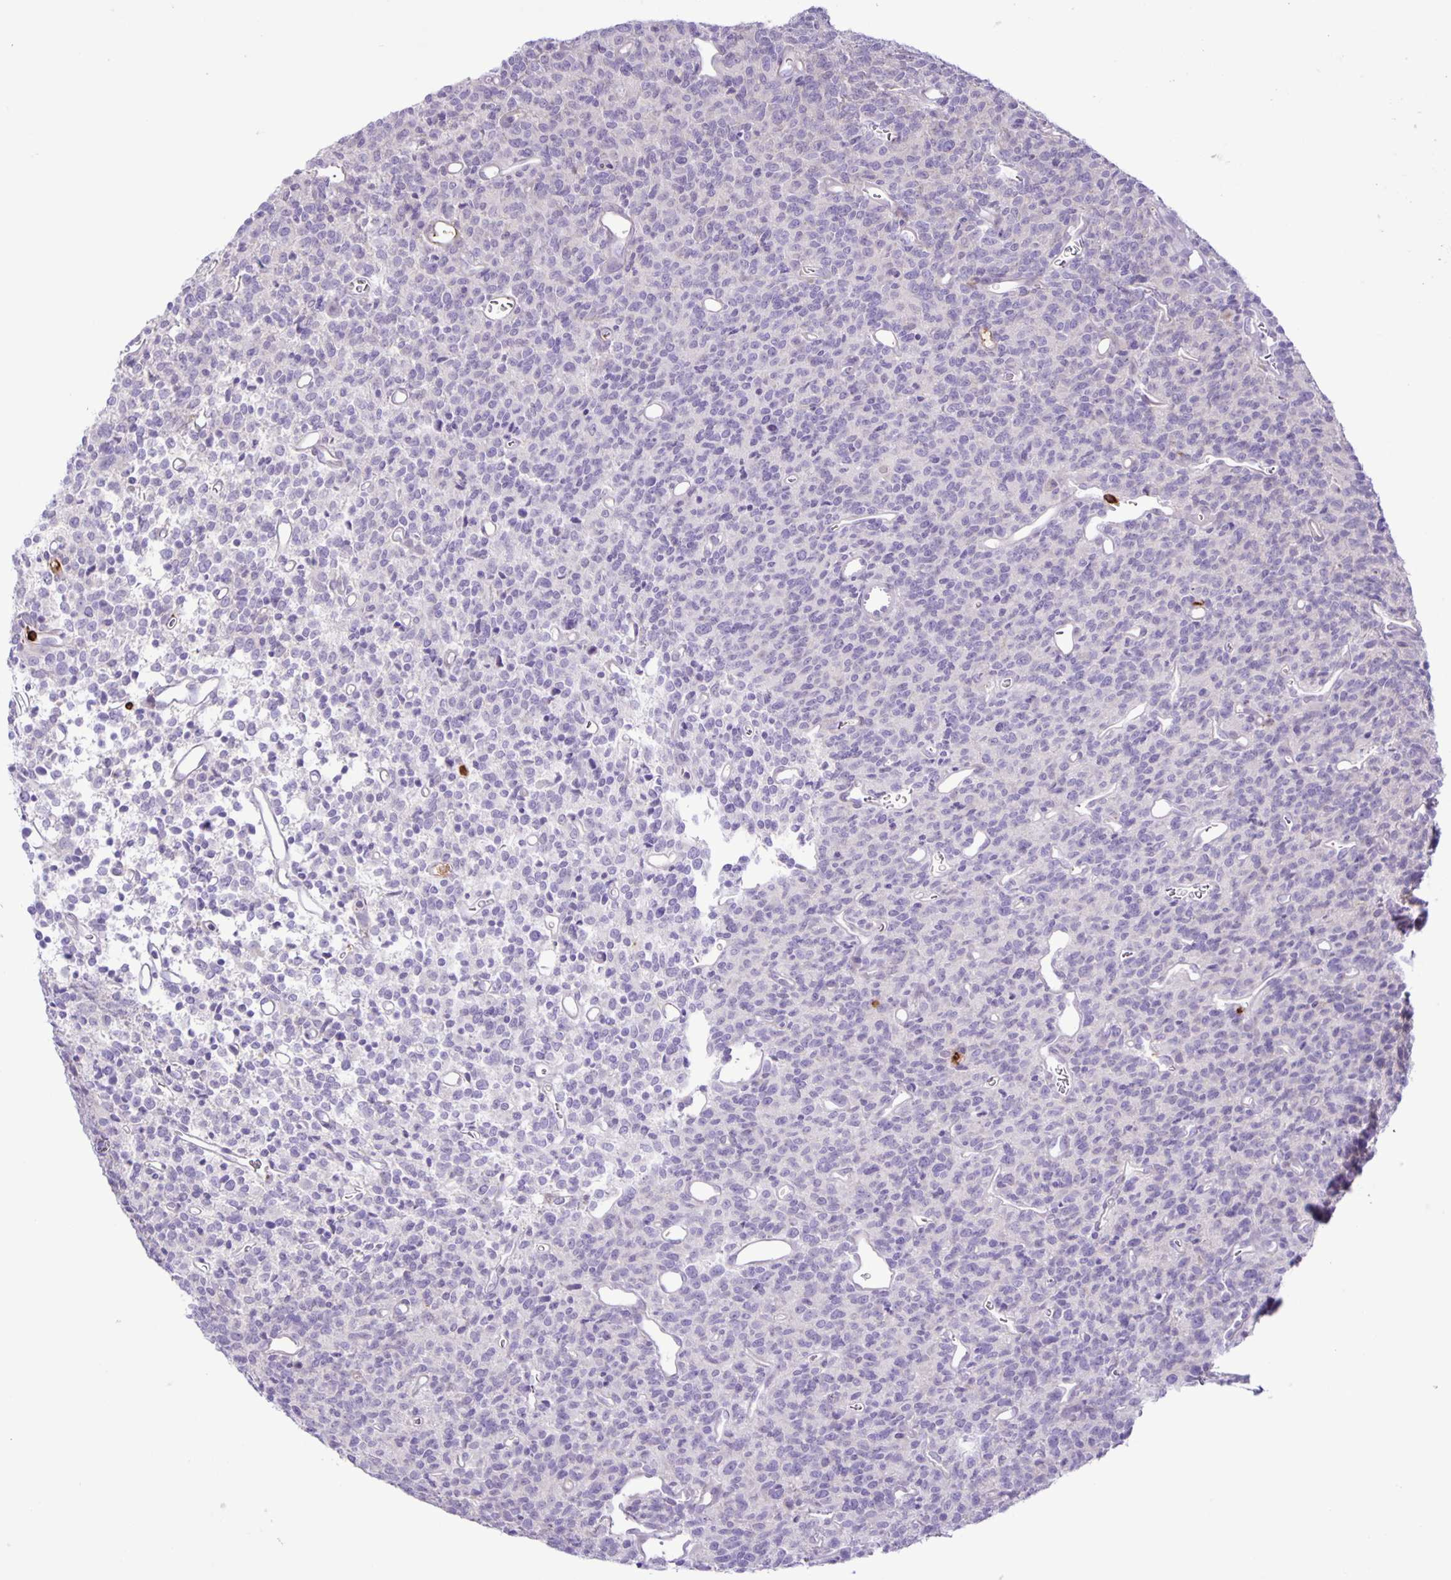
{"staining": {"intensity": "negative", "quantity": "none", "location": "none"}, "tissue": "glioma", "cell_type": "Tumor cells", "image_type": "cancer", "snomed": [{"axis": "morphology", "description": "Glioma, malignant, High grade"}, {"axis": "topography", "description": "Brain"}], "caption": "This is an immunohistochemistry image of glioma. There is no expression in tumor cells.", "gene": "ADCK1", "patient": {"sex": "male", "age": 76}}